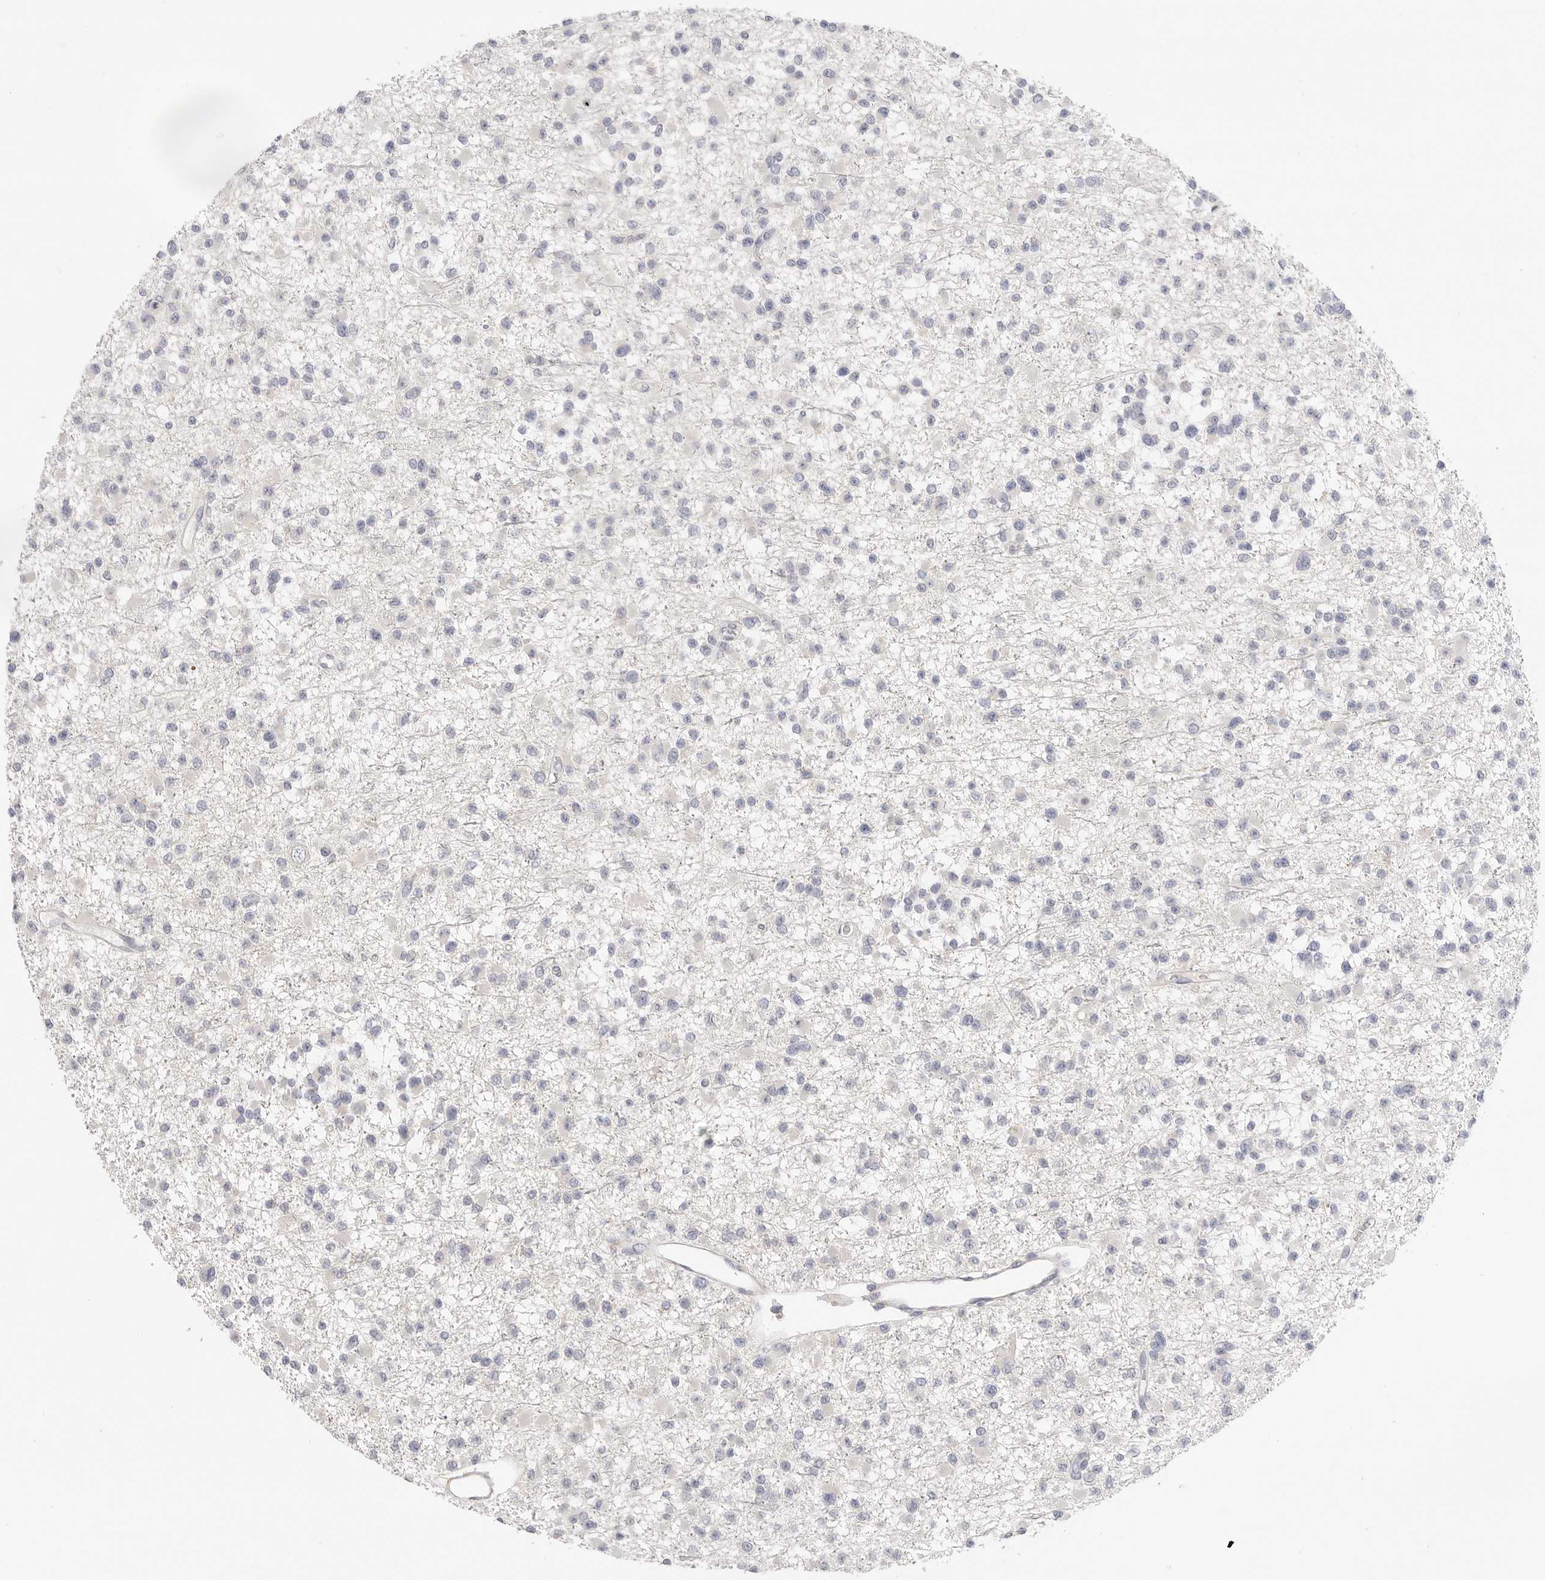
{"staining": {"intensity": "negative", "quantity": "none", "location": "none"}, "tissue": "glioma", "cell_type": "Tumor cells", "image_type": "cancer", "snomed": [{"axis": "morphology", "description": "Glioma, malignant, Low grade"}, {"axis": "topography", "description": "Brain"}], "caption": "Immunohistochemistry (IHC) of human glioma demonstrates no positivity in tumor cells. (Stains: DAB (3,3'-diaminobenzidine) immunohistochemistry with hematoxylin counter stain, Microscopy: brightfield microscopy at high magnification).", "gene": "FBN2", "patient": {"sex": "female", "age": 22}}